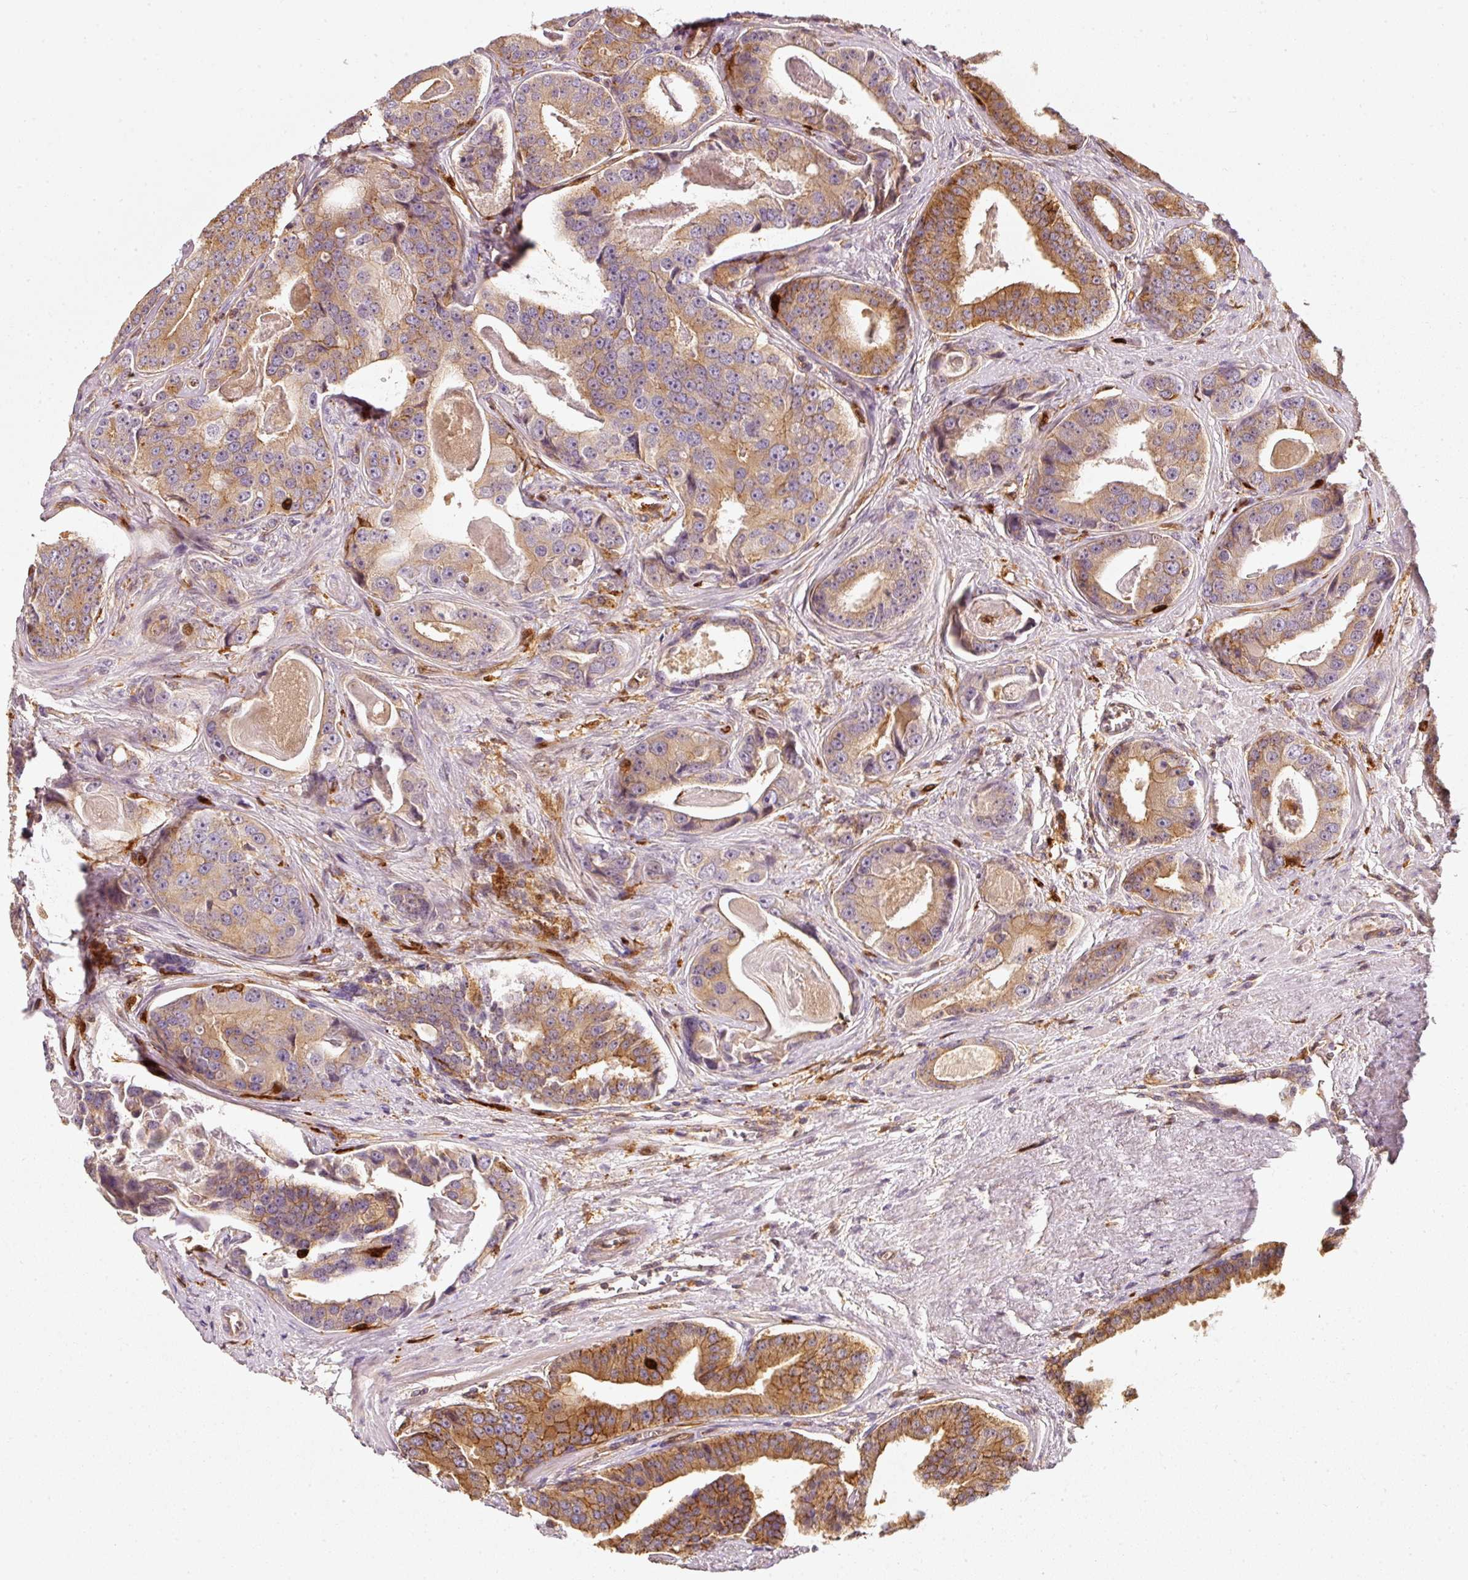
{"staining": {"intensity": "moderate", "quantity": ">75%", "location": "cytoplasmic/membranous"}, "tissue": "prostate cancer", "cell_type": "Tumor cells", "image_type": "cancer", "snomed": [{"axis": "morphology", "description": "Adenocarcinoma, High grade"}, {"axis": "topography", "description": "Prostate"}], "caption": "Immunohistochemical staining of prostate high-grade adenocarcinoma reveals moderate cytoplasmic/membranous protein expression in about >75% of tumor cells.", "gene": "IQGAP2", "patient": {"sex": "male", "age": 71}}